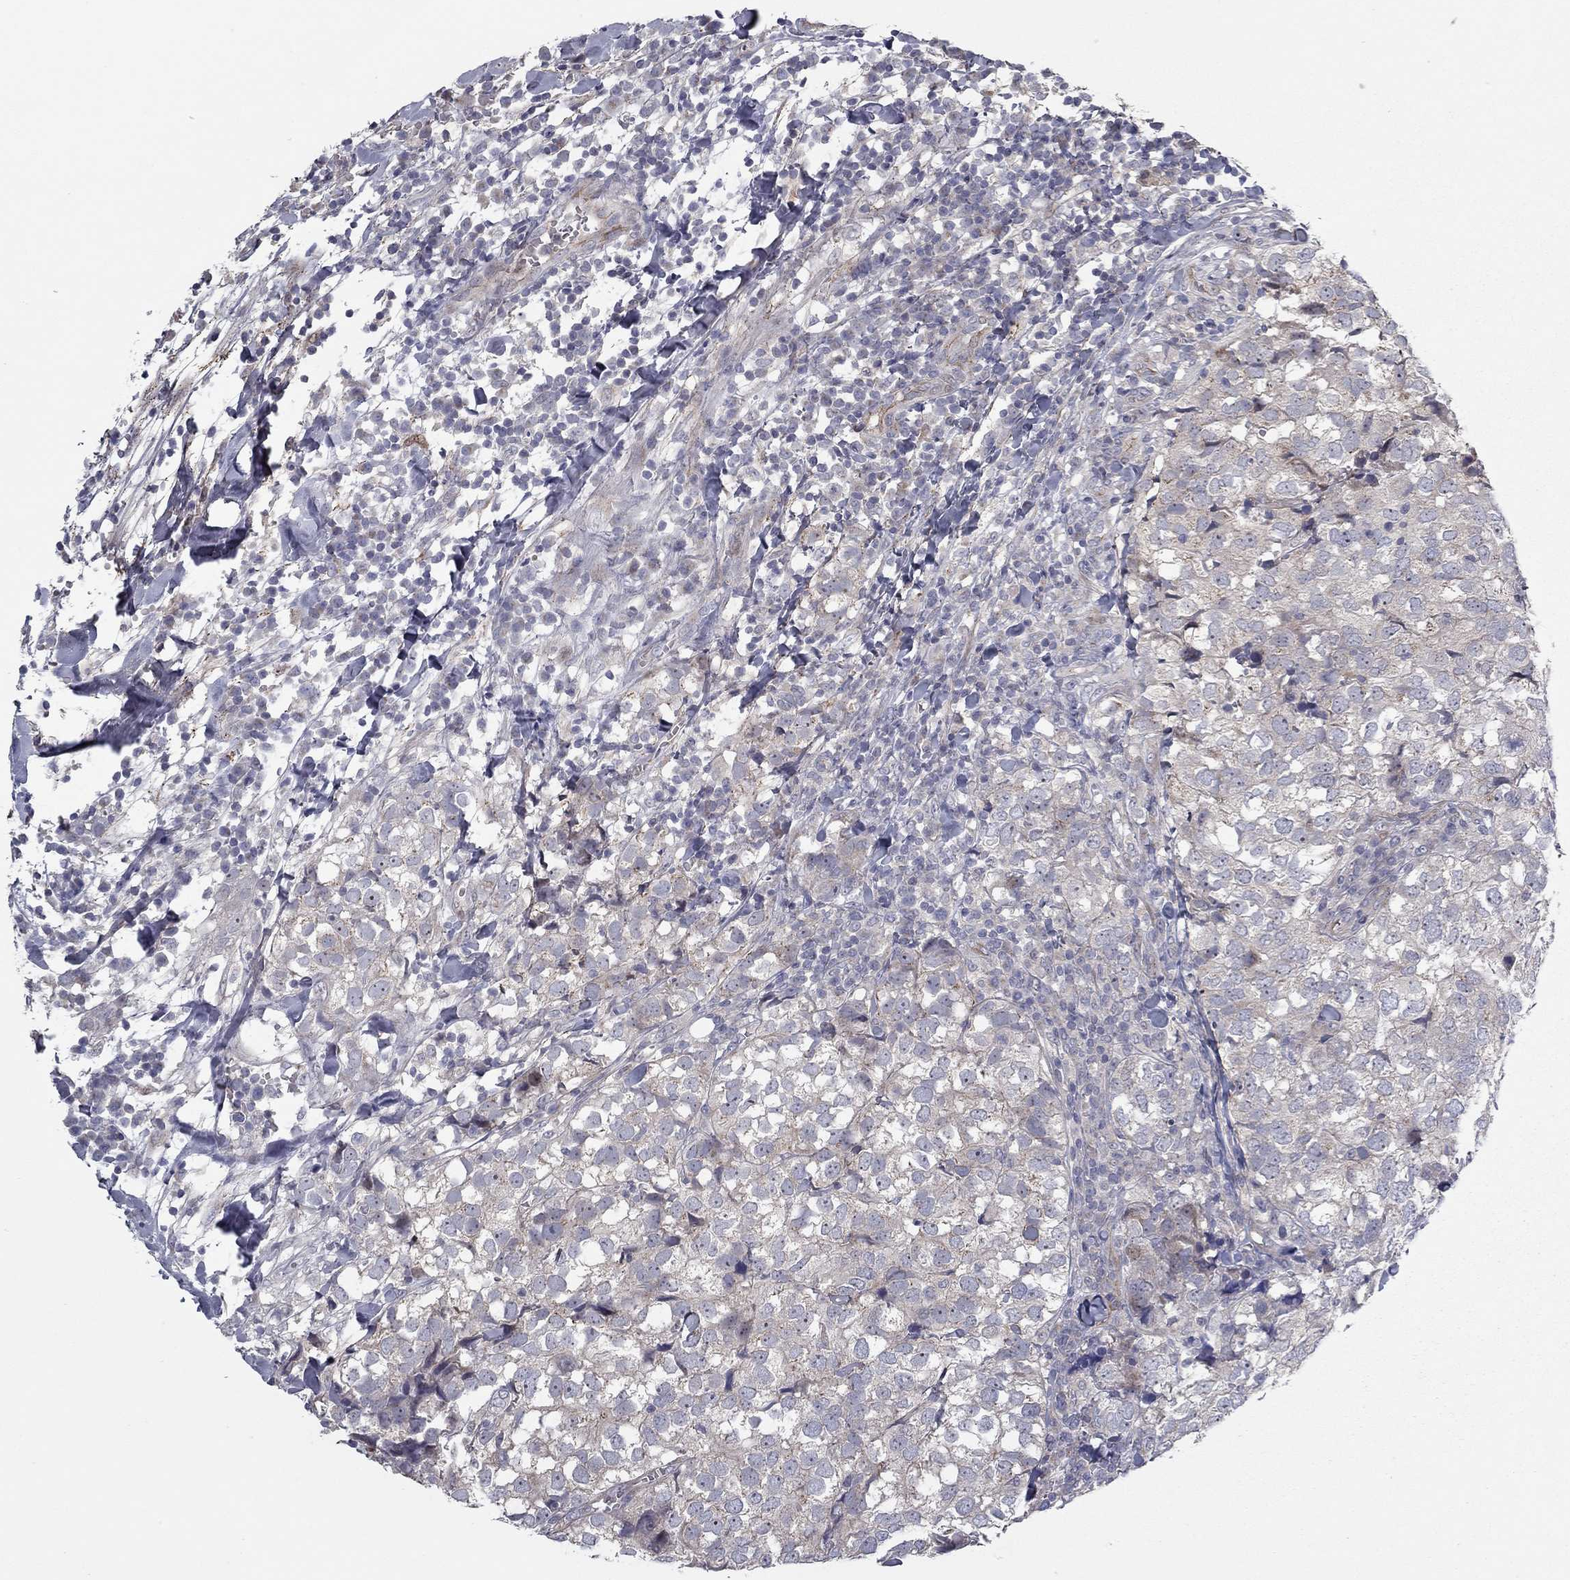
{"staining": {"intensity": "negative", "quantity": "none", "location": "none"}, "tissue": "breast cancer", "cell_type": "Tumor cells", "image_type": "cancer", "snomed": [{"axis": "morphology", "description": "Duct carcinoma"}, {"axis": "topography", "description": "Breast"}], "caption": "An immunohistochemistry (IHC) micrograph of breast cancer is shown. There is no staining in tumor cells of breast cancer. (Immunohistochemistry, brightfield microscopy, high magnification).", "gene": "DUSP7", "patient": {"sex": "female", "age": 30}}